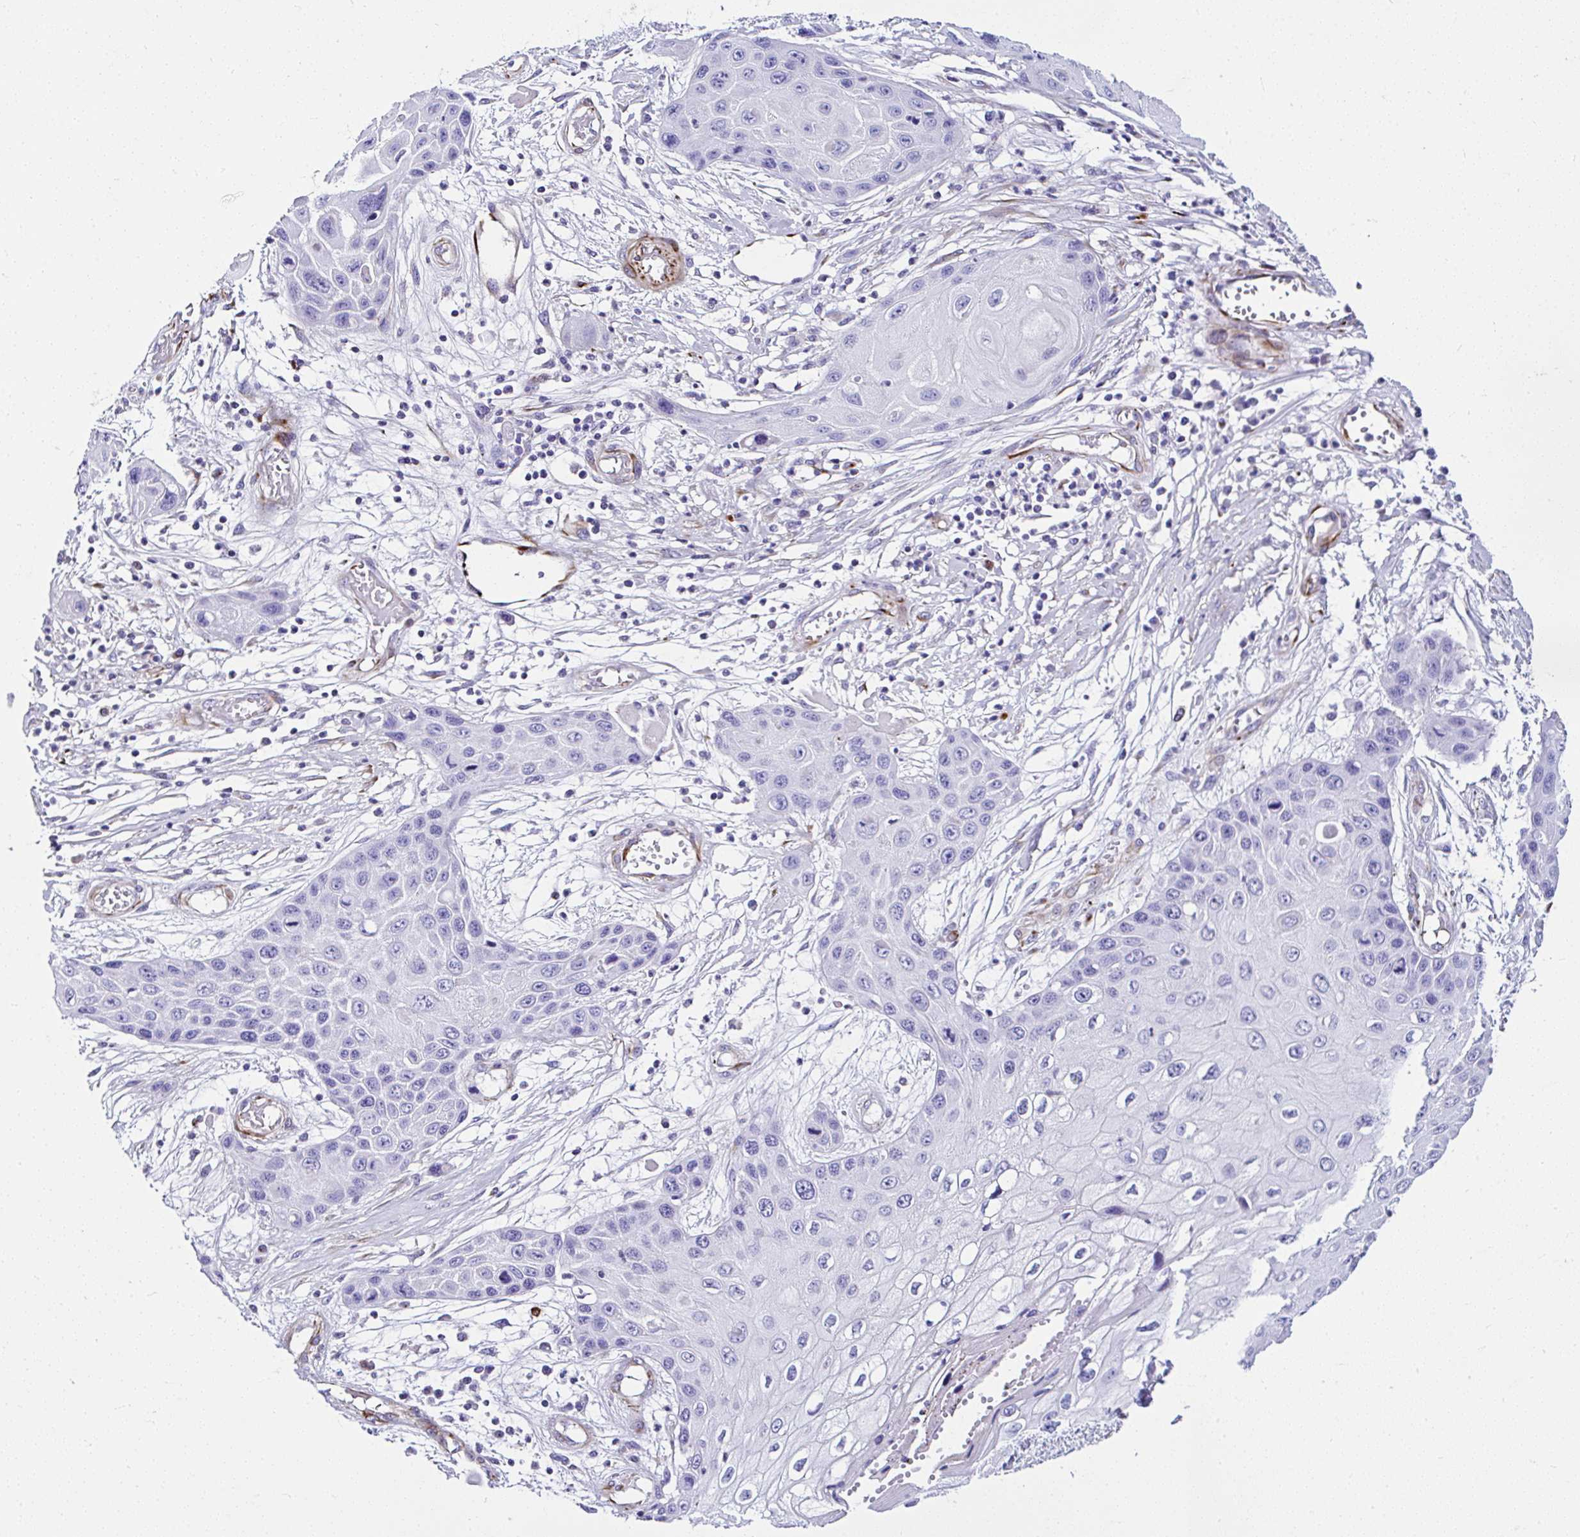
{"staining": {"intensity": "negative", "quantity": "none", "location": "none"}, "tissue": "skin cancer", "cell_type": "Tumor cells", "image_type": "cancer", "snomed": [{"axis": "morphology", "description": "Squamous cell carcinoma, NOS"}, {"axis": "topography", "description": "Skin"}, {"axis": "topography", "description": "Vulva"}], "caption": "High power microscopy micrograph of an immunohistochemistry micrograph of squamous cell carcinoma (skin), revealing no significant staining in tumor cells. The staining is performed using DAB brown chromogen with nuclei counter-stained in using hematoxylin.", "gene": "DEPDC5", "patient": {"sex": "female", "age": 44}}